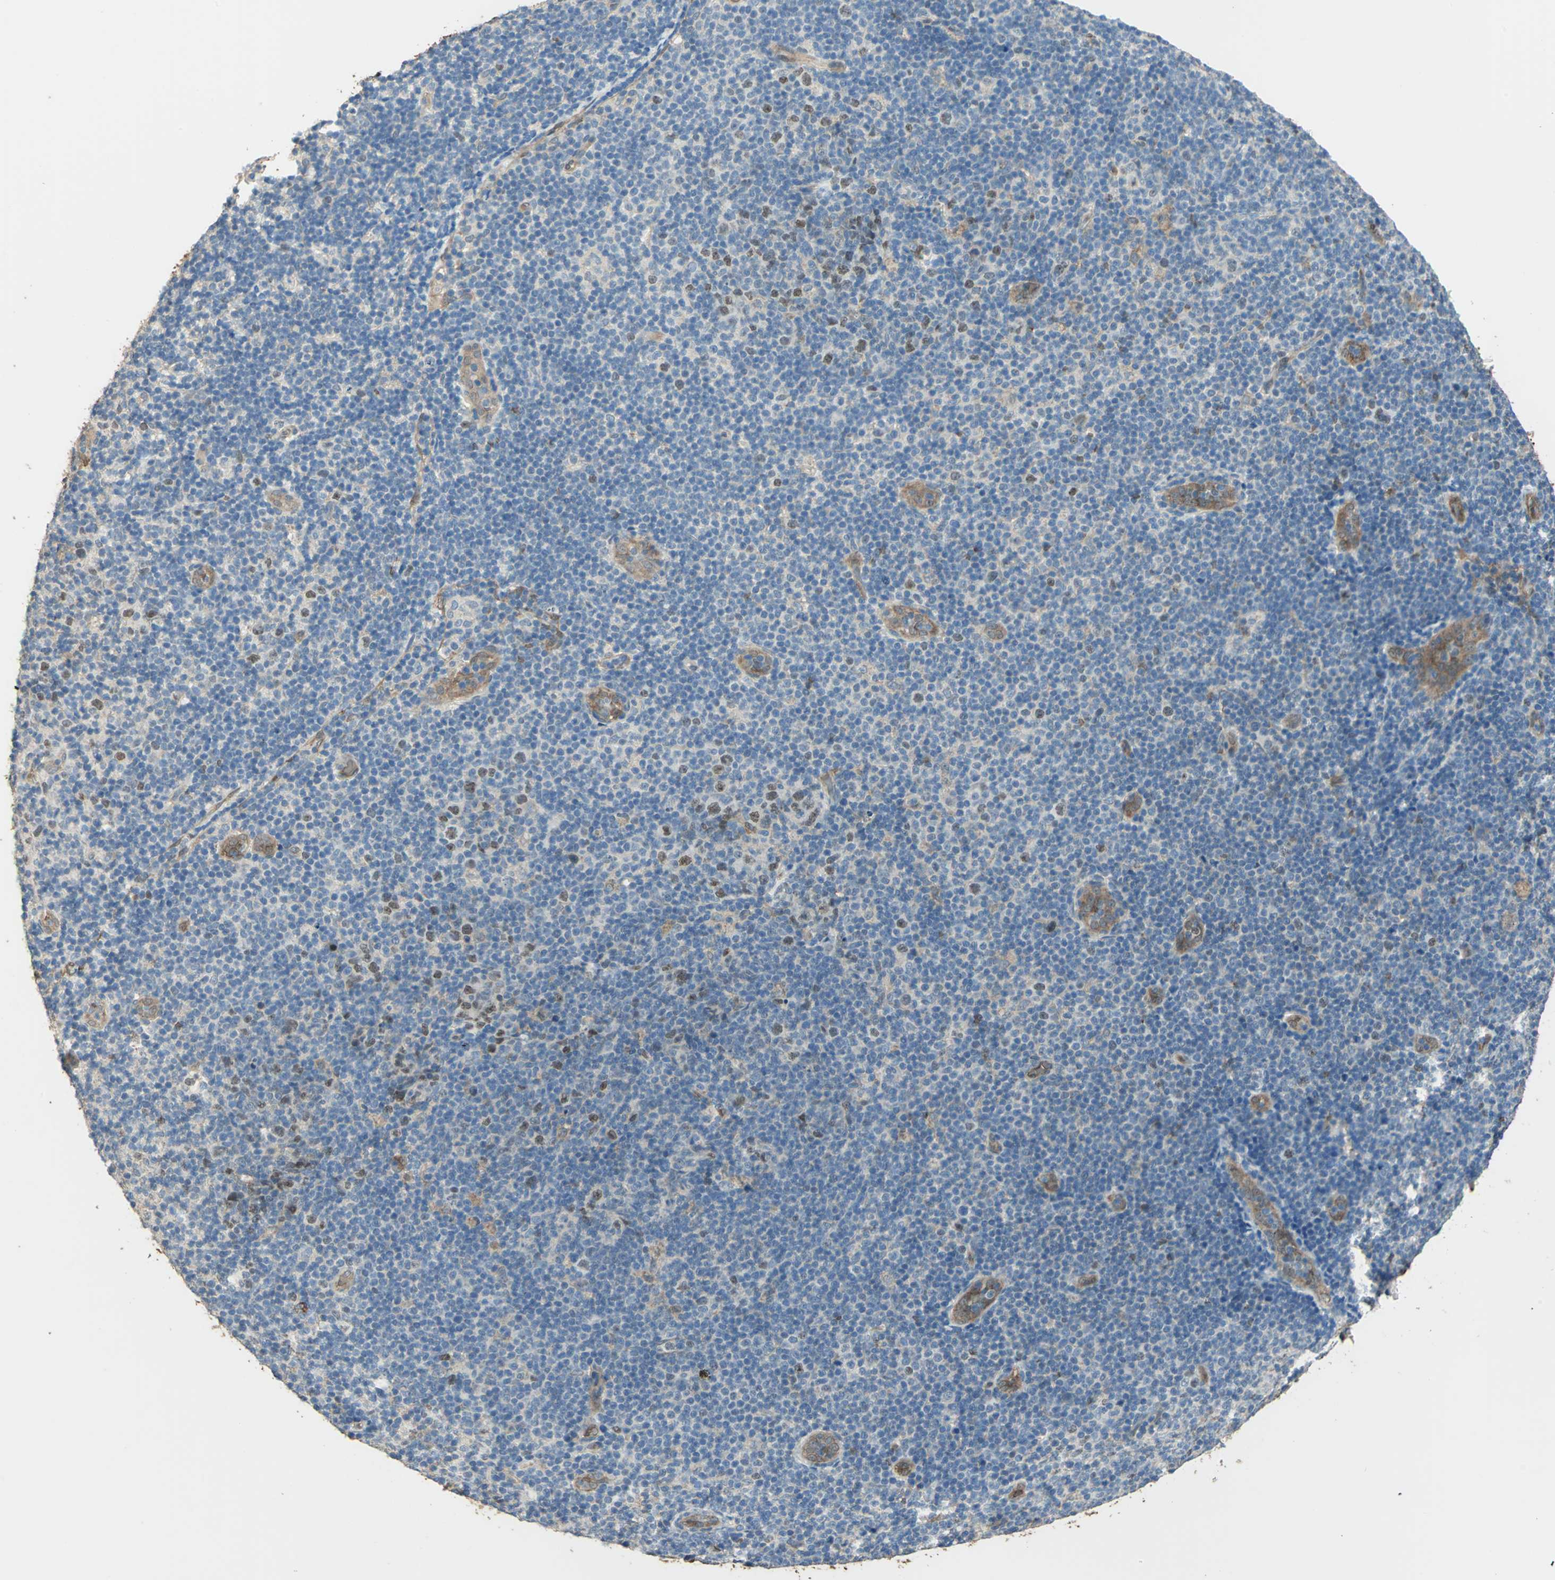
{"staining": {"intensity": "moderate", "quantity": "<25%", "location": "cytoplasmic/membranous,nuclear"}, "tissue": "lymphoma", "cell_type": "Tumor cells", "image_type": "cancer", "snomed": [{"axis": "morphology", "description": "Malignant lymphoma, non-Hodgkin's type, Low grade"}, {"axis": "topography", "description": "Lymph node"}], "caption": "Approximately <25% of tumor cells in lymphoma show moderate cytoplasmic/membranous and nuclear protein positivity as visualized by brown immunohistochemical staining.", "gene": "DDAH1", "patient": {"sex": "male", "age": 83}}